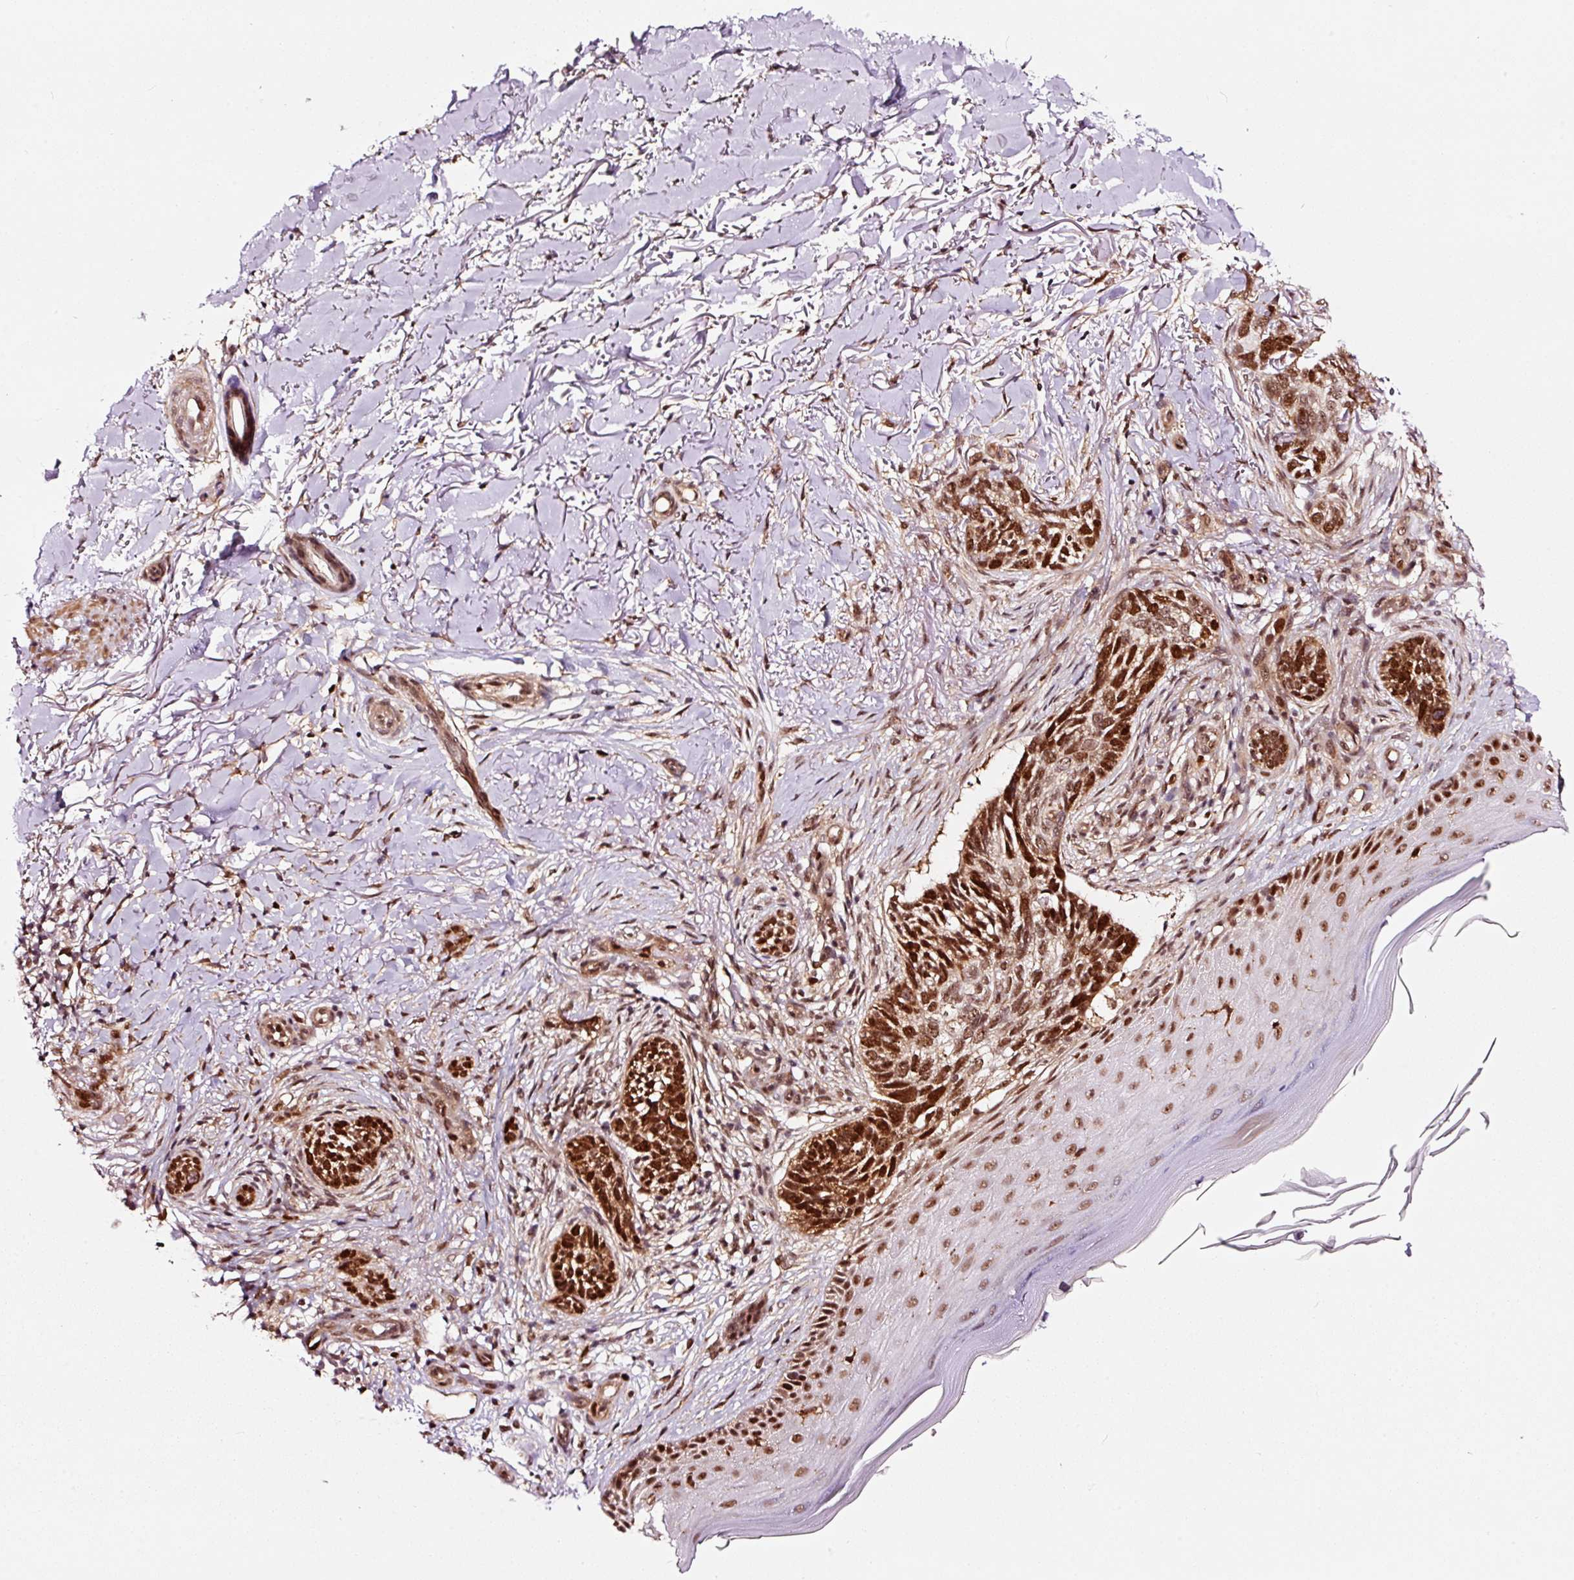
{"staining": {"intensity": "strong", "quantity": ">75%", "location": "nuclear"}, "tissue": "skin cancer", "cell_type": "Tumor cells", "image_type": "cancer", "snomed": [{"axis": "morphology", "description": "Normal tissue, NOS"}, {"axis": "morphology", "description": "Basal cell carcinoma"}, {"axis": "topography", "description": "Skin"}], "caption": "A brown stain labels strong nuclear staining of a protein in skin basal cell carcinoma tumor cells.", "gene": "RFC4", "patient": {"sex": "female", "age": 67}}